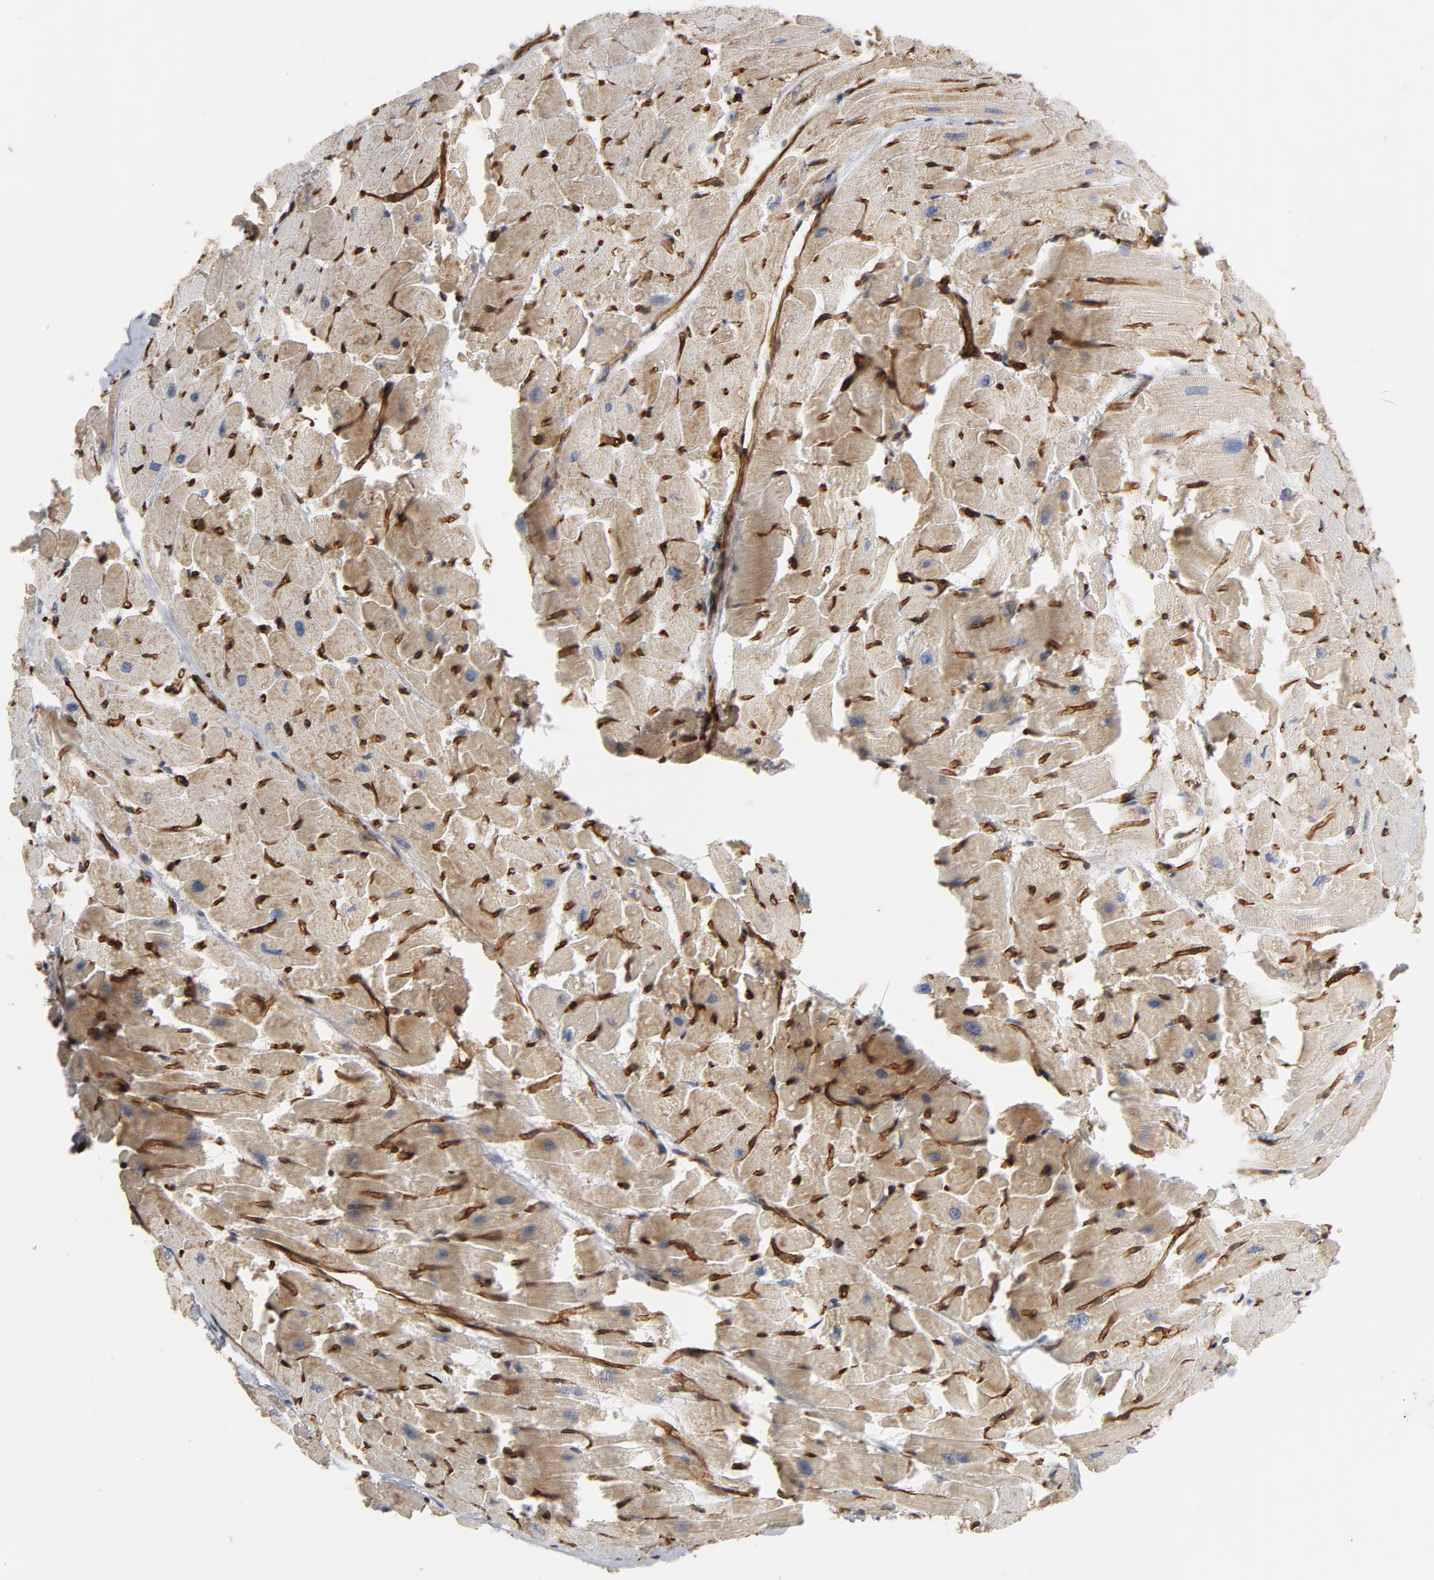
{"staining": {"intensity": "negative", "quantity": "none", "location": "none"}, "tissue": "heart muscle", "cell_type": "Cardiomyocytes", "image_type": "normal", "snomed": [{"axis": "morphology", "description": "Normal tissue, NOS"}, {"axis": "topography", "description": "Heart"}], "caption": "Heart muscle stained for a protein using immunohistochemistry (IHC) displays no staining cardiomyocytes.", "gene": "GNG2", "patient": {"sex": "female", "age": 19}}